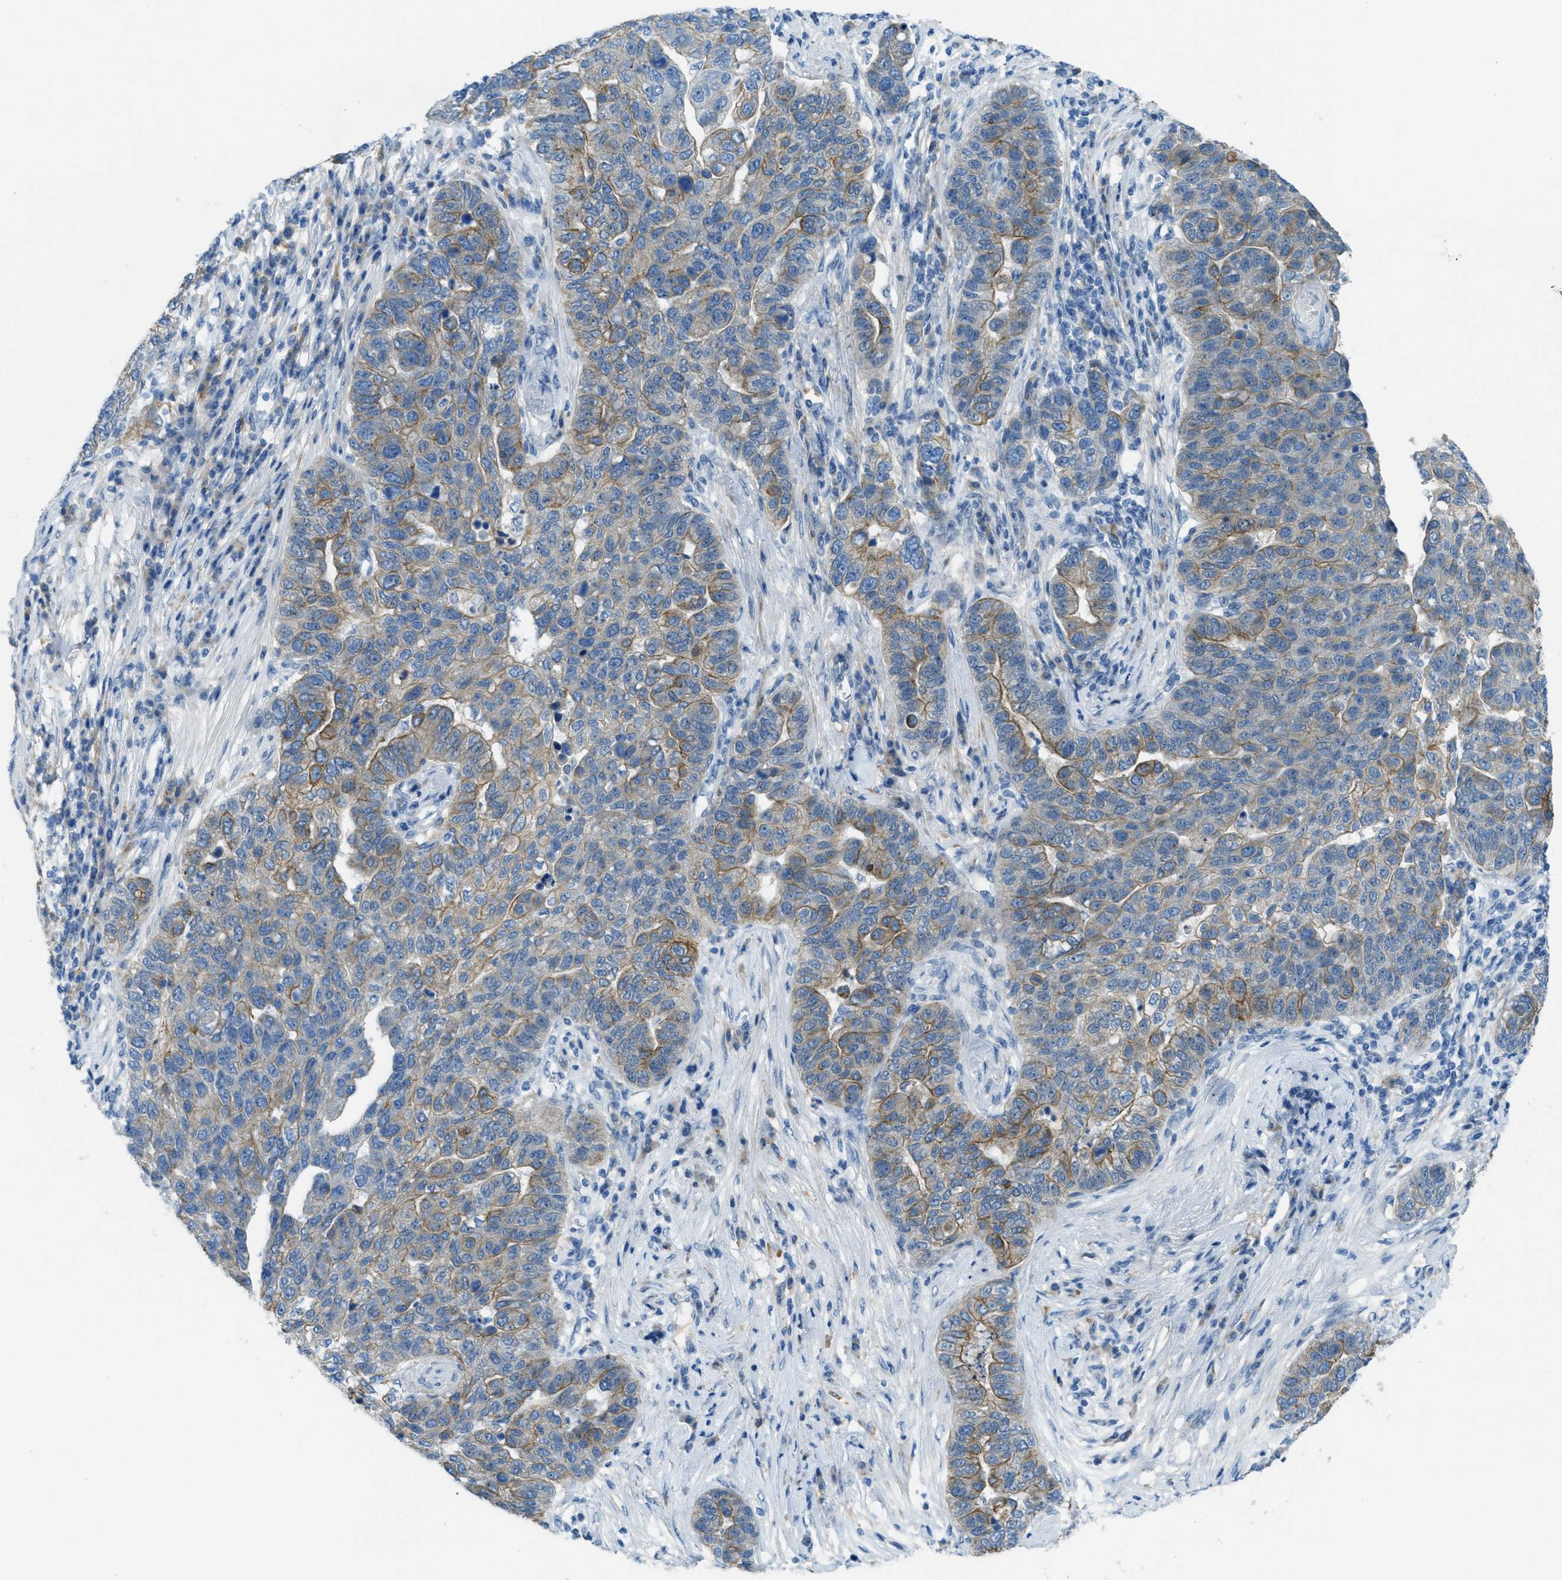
{"staining": {"intensity": "weak", "quantity": "25%-75%", "location": "cytoplasmic/membranous"}, "tissue": "pancreatic cancer", "cell_type": "Tumor cells", "image_type": "cancer", "snomed": [{"axis": "morphology", "description": "Adenocarcinoma, NOS"}, {"axis": "topography", "description": "Pancreas"}], "caption": "IHC micrograph of neoplastic tissue: pancreatic adenocarcinoma stained using IHC reveals low levels of weak protein expression localized specifically in the cytoplasmic/membranous of tumor cells, appearing as a cytoplasmic/membranous brown color.", "gene": "KLHL8", "patient": {"sex": "female", "age": 61}}